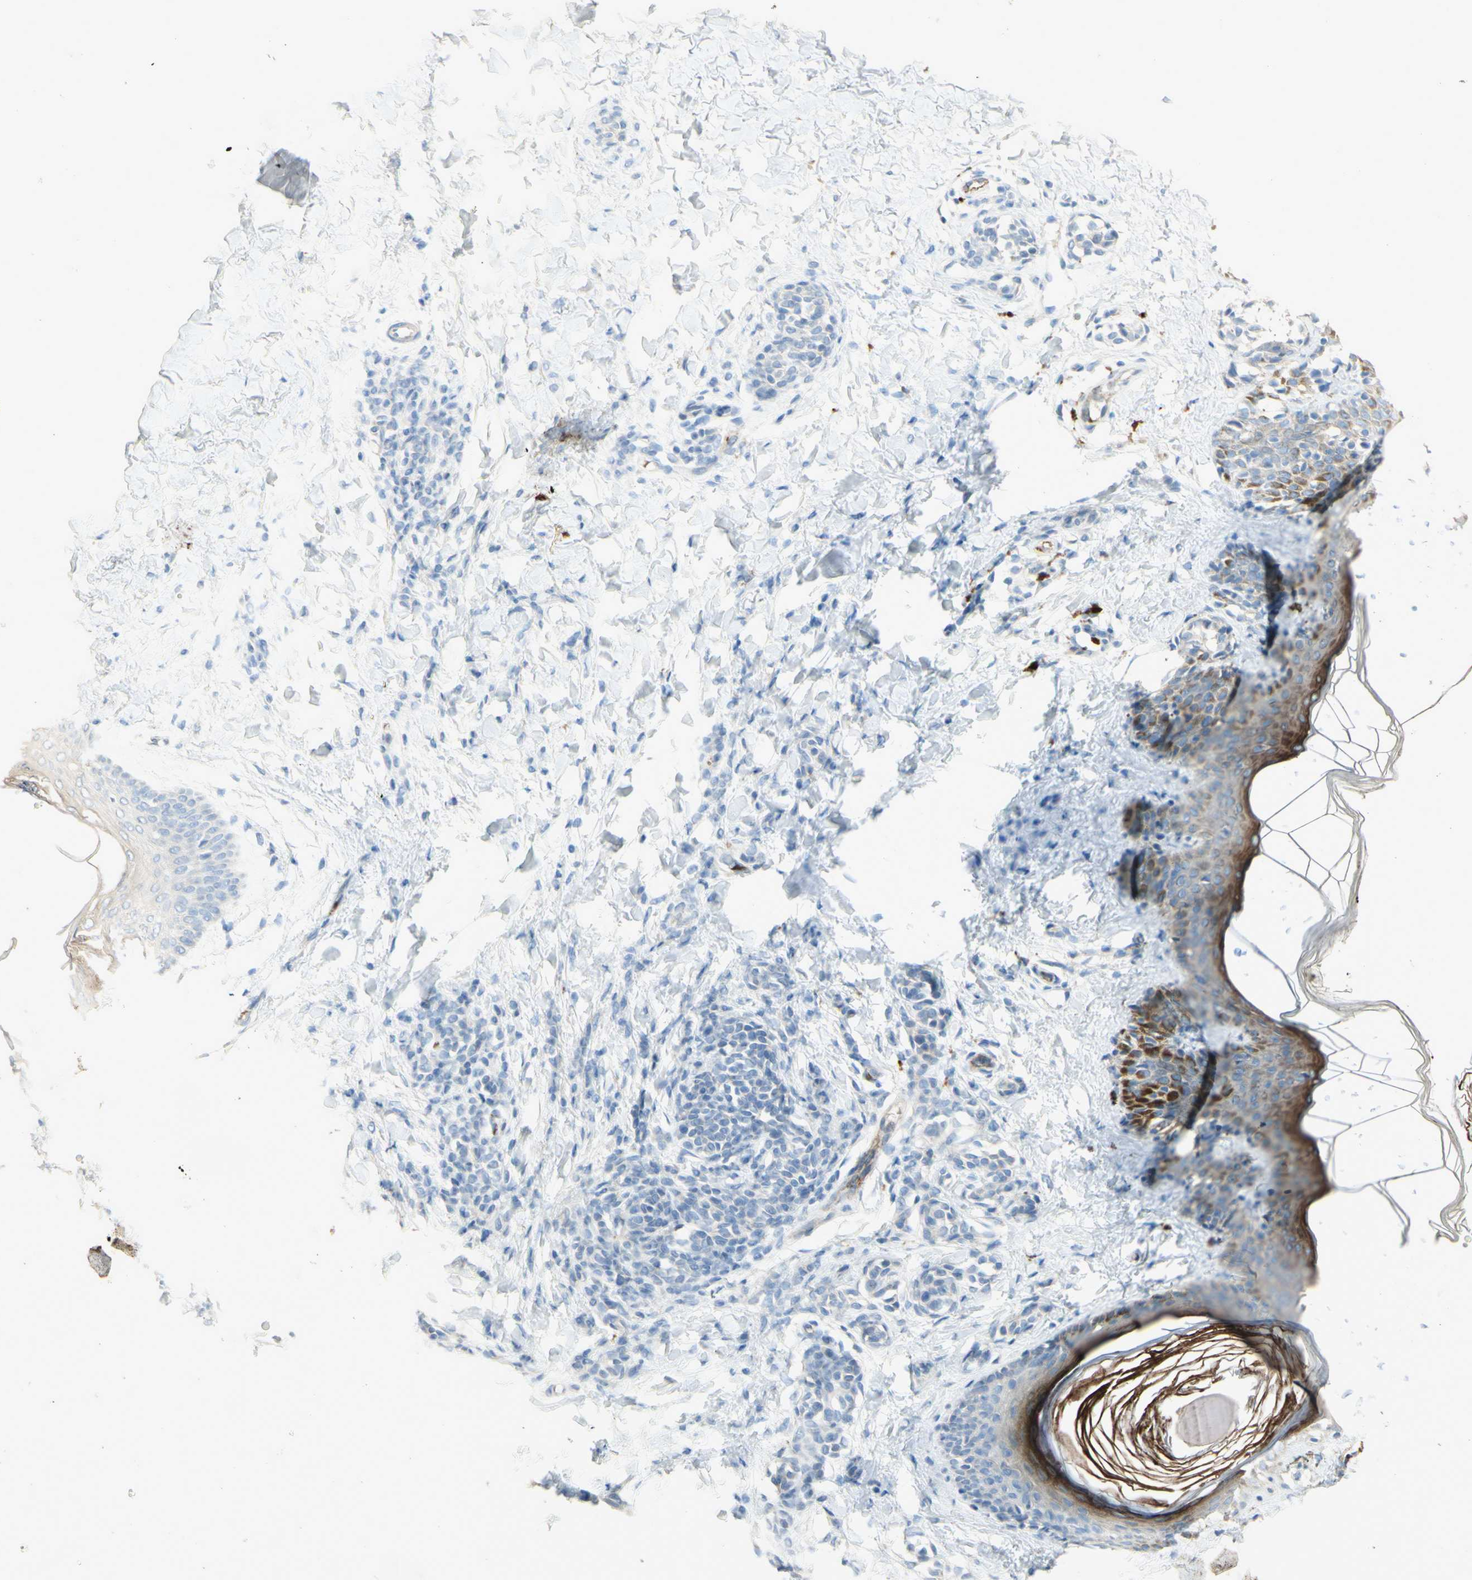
{"staining": {"intensity": "negative", "quantity": "none", "location": "none"}, "tissue": "skin", "cell_type": "Fibroblasts", "image_type": "normal", "snomed": [{"axis": "morphology", "description": "Normal tissue, NOS"}, {"axis": "topography", "description": "Skin"}], "caption": "An image of skin stained for a protein shows no brown staining in fibroblasts.", "gene": "GAN", "patient": {"sex": "male", "age": 16}}